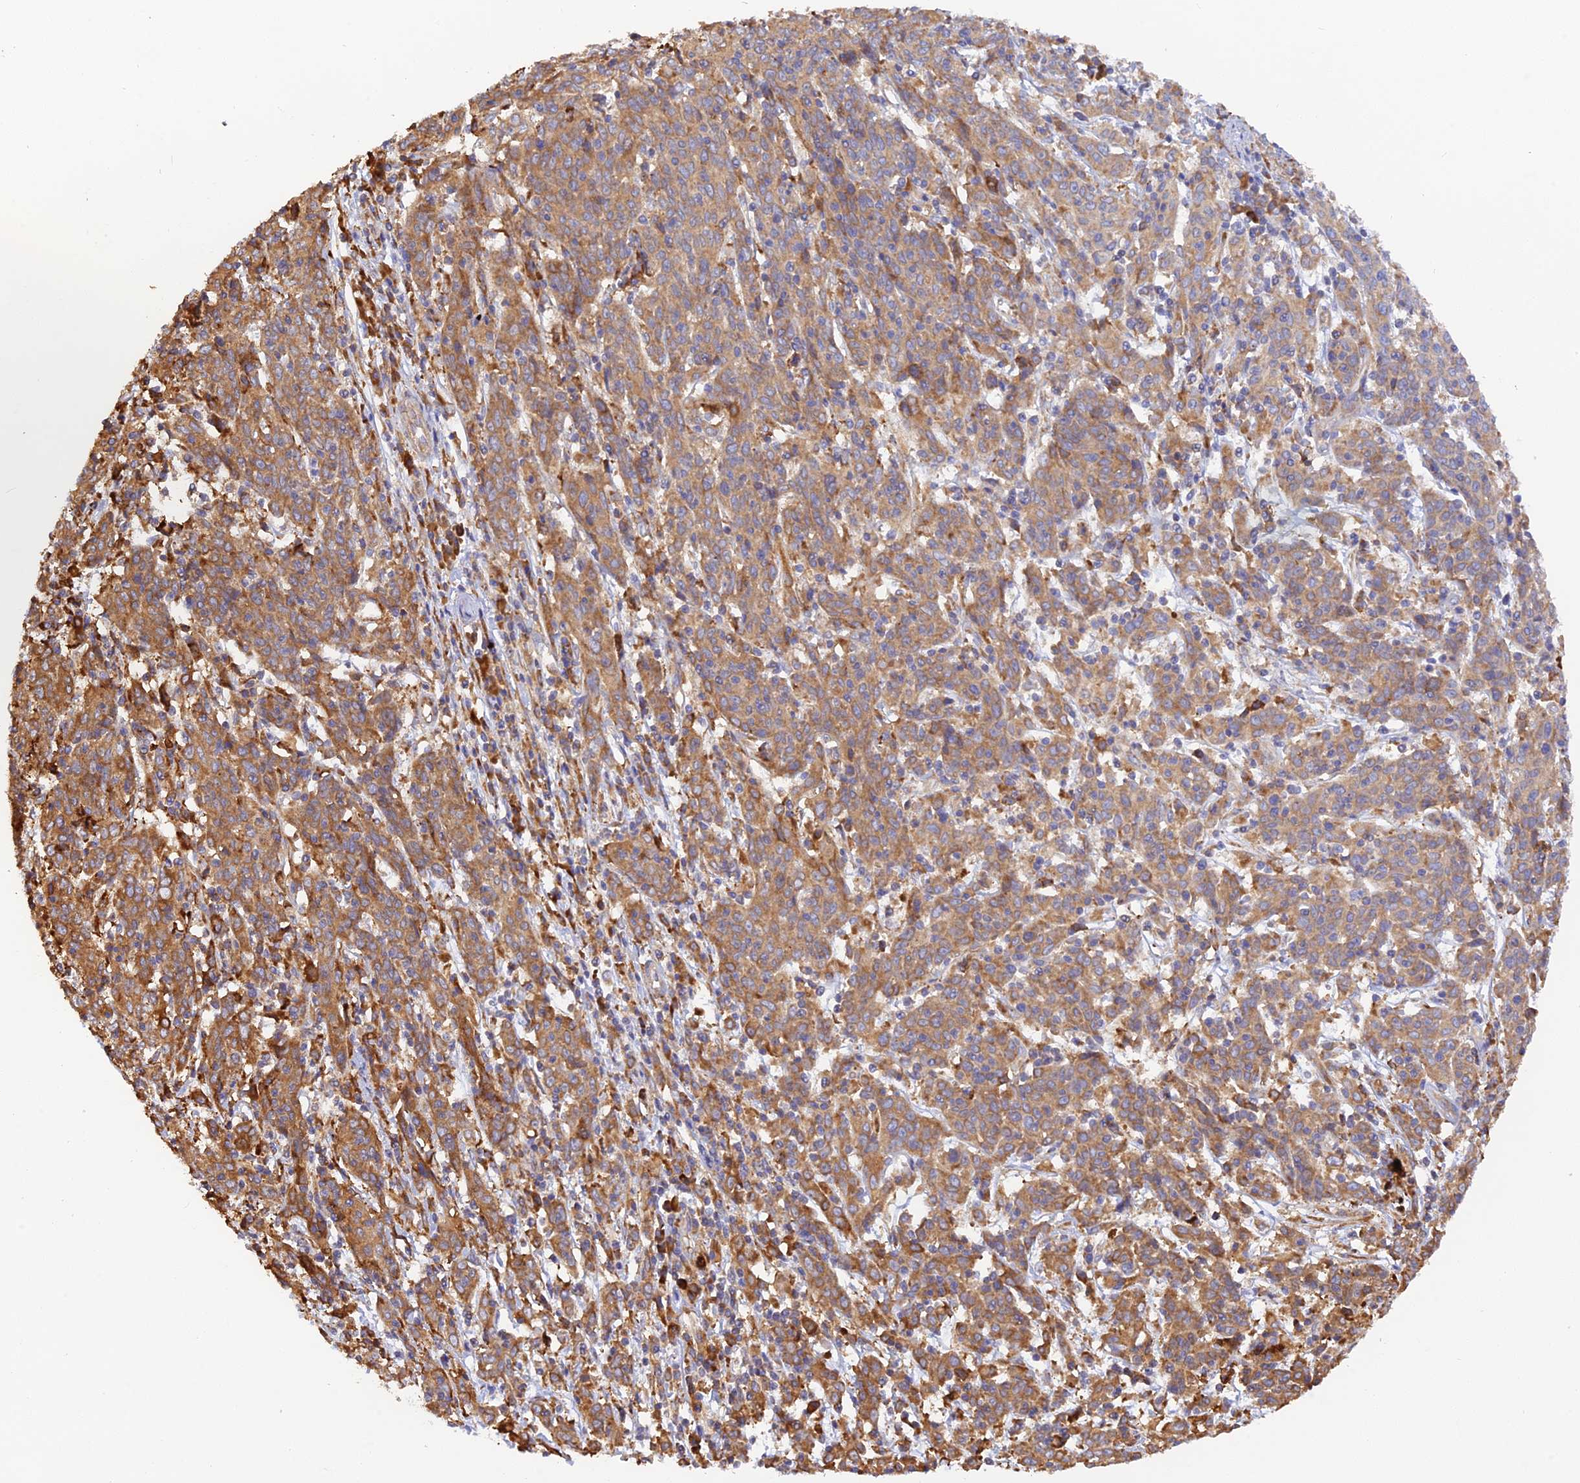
{"staining": {"intensity": "moderate", "quantity": ">75%", "location": "cytoplasmic/membranous"}, "tissue": "cervical cancer", "cell_type": "Tumor cells", "image_type": "cancer", "snomed": [{"axis": "morphology", "description": "Squamous cell carcinoma, NOS"}, {"axis": "topography", "description": "Cervix"}], "caption": "Cervical squamous cell carcinoma stained with DAB (3,3'-diaminobenzidine) IHC exhibits medium levels of moderate cytoplasmic/membranous expression in about >75% of tumor cells. (brown staining indicates protein expression, while blue staining denotes nuclei).", "gene": "RPL5", "patient": {"sex": "female", "age": 67}}